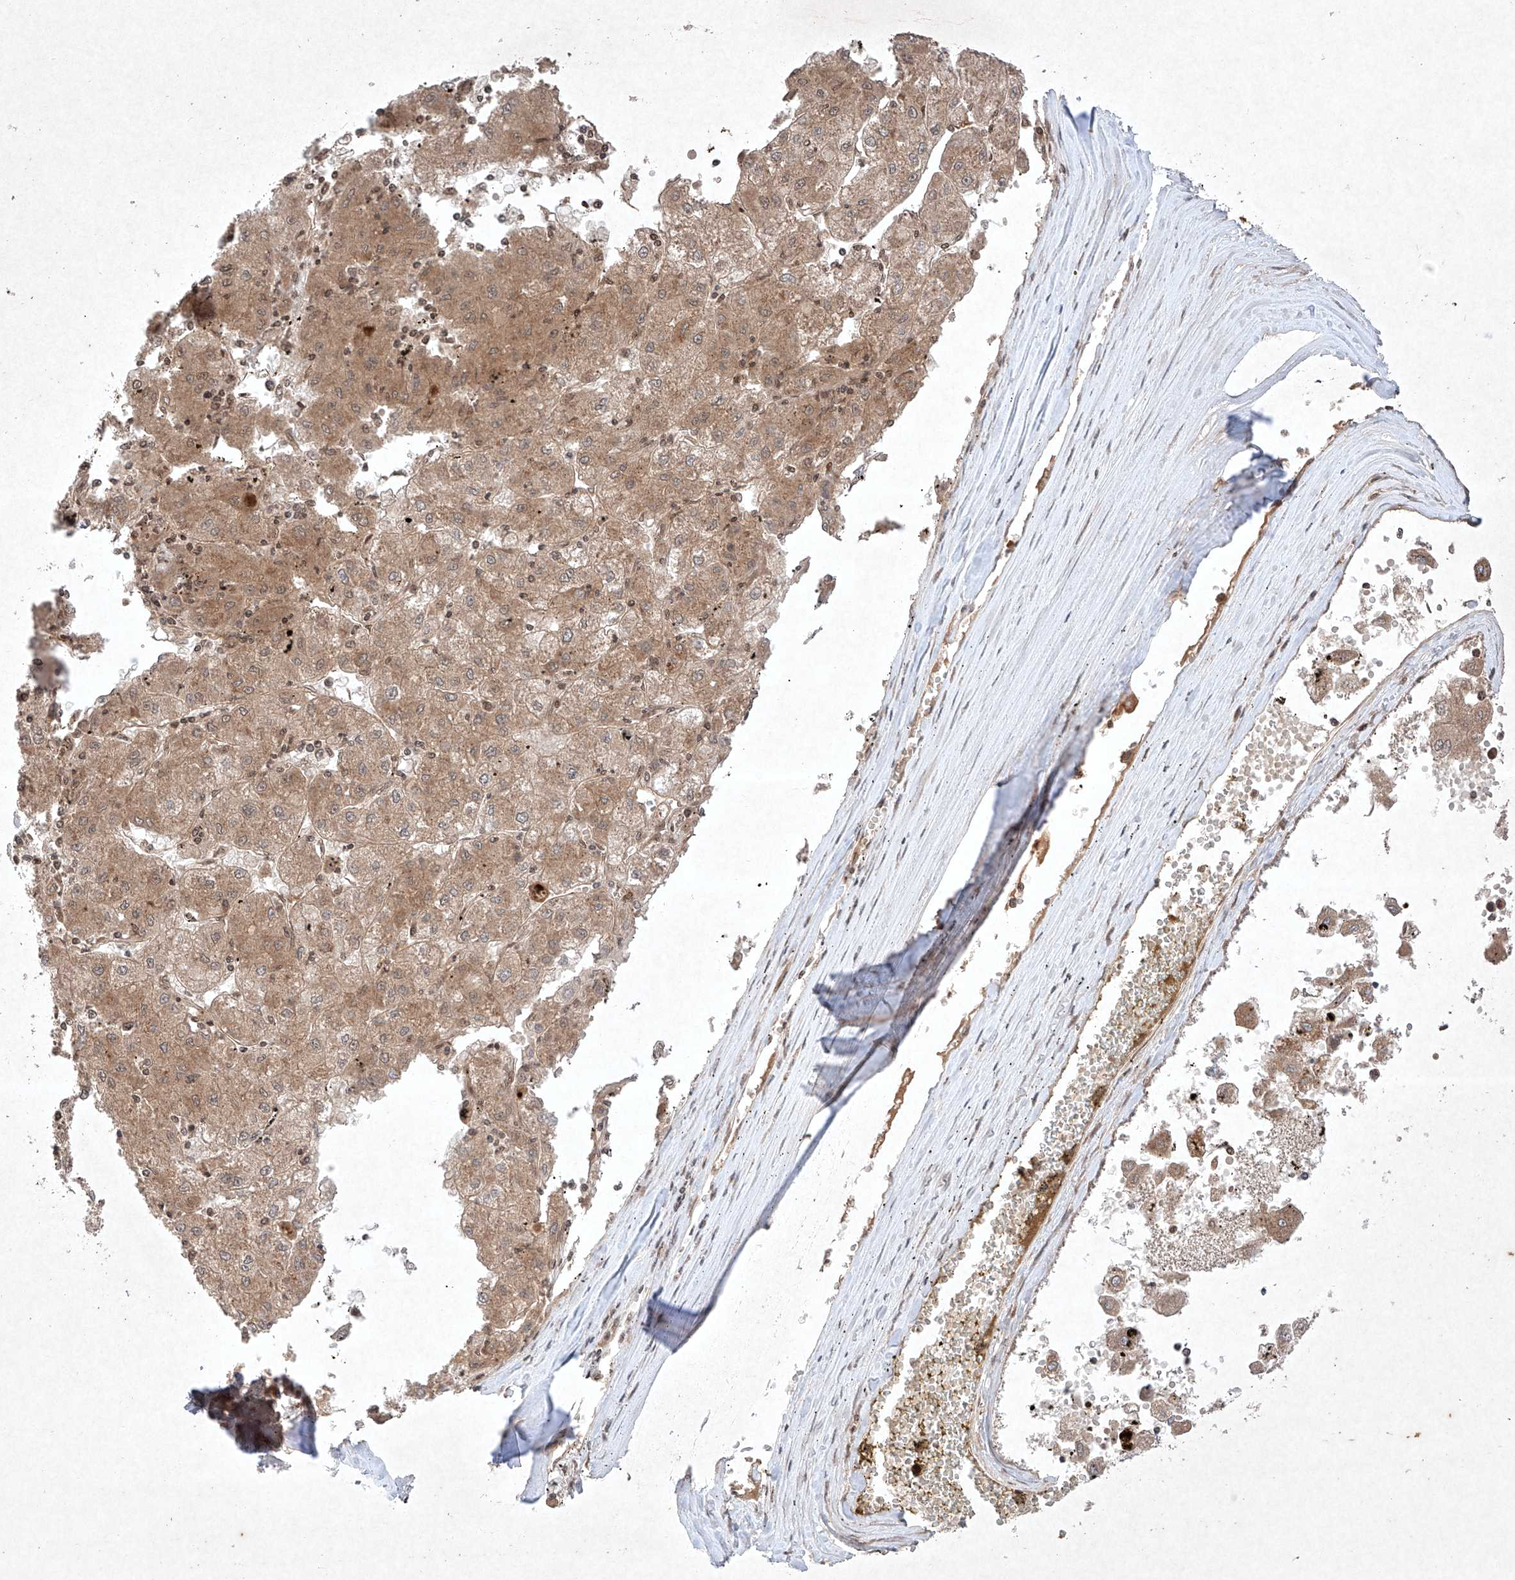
{"staining": {"intensity": "weak", "quantity": ">75%", "location": "cytoplasmic/membranous,nuclear"}, "tissue": "liver cancer", "cell_type": "Tumor cells", "image_type": "cancer", "snomed": [{"axis": "morphology", "description": "Carcinoma, Hepatocellular, NOS"}, {"axis": "topography", "description": "Liver"}], "caption": "A histopathology image of liver cancer stained for a protein shows weak cytoplasmic/membranous and nuclear brown staining in tumor cells. (DAB (3,3'-diaminobenzidine) IHC with brightfield microscopy, high magnification).", "gene": "RNF31", "patient": {"sex": "male", "age": 72}}